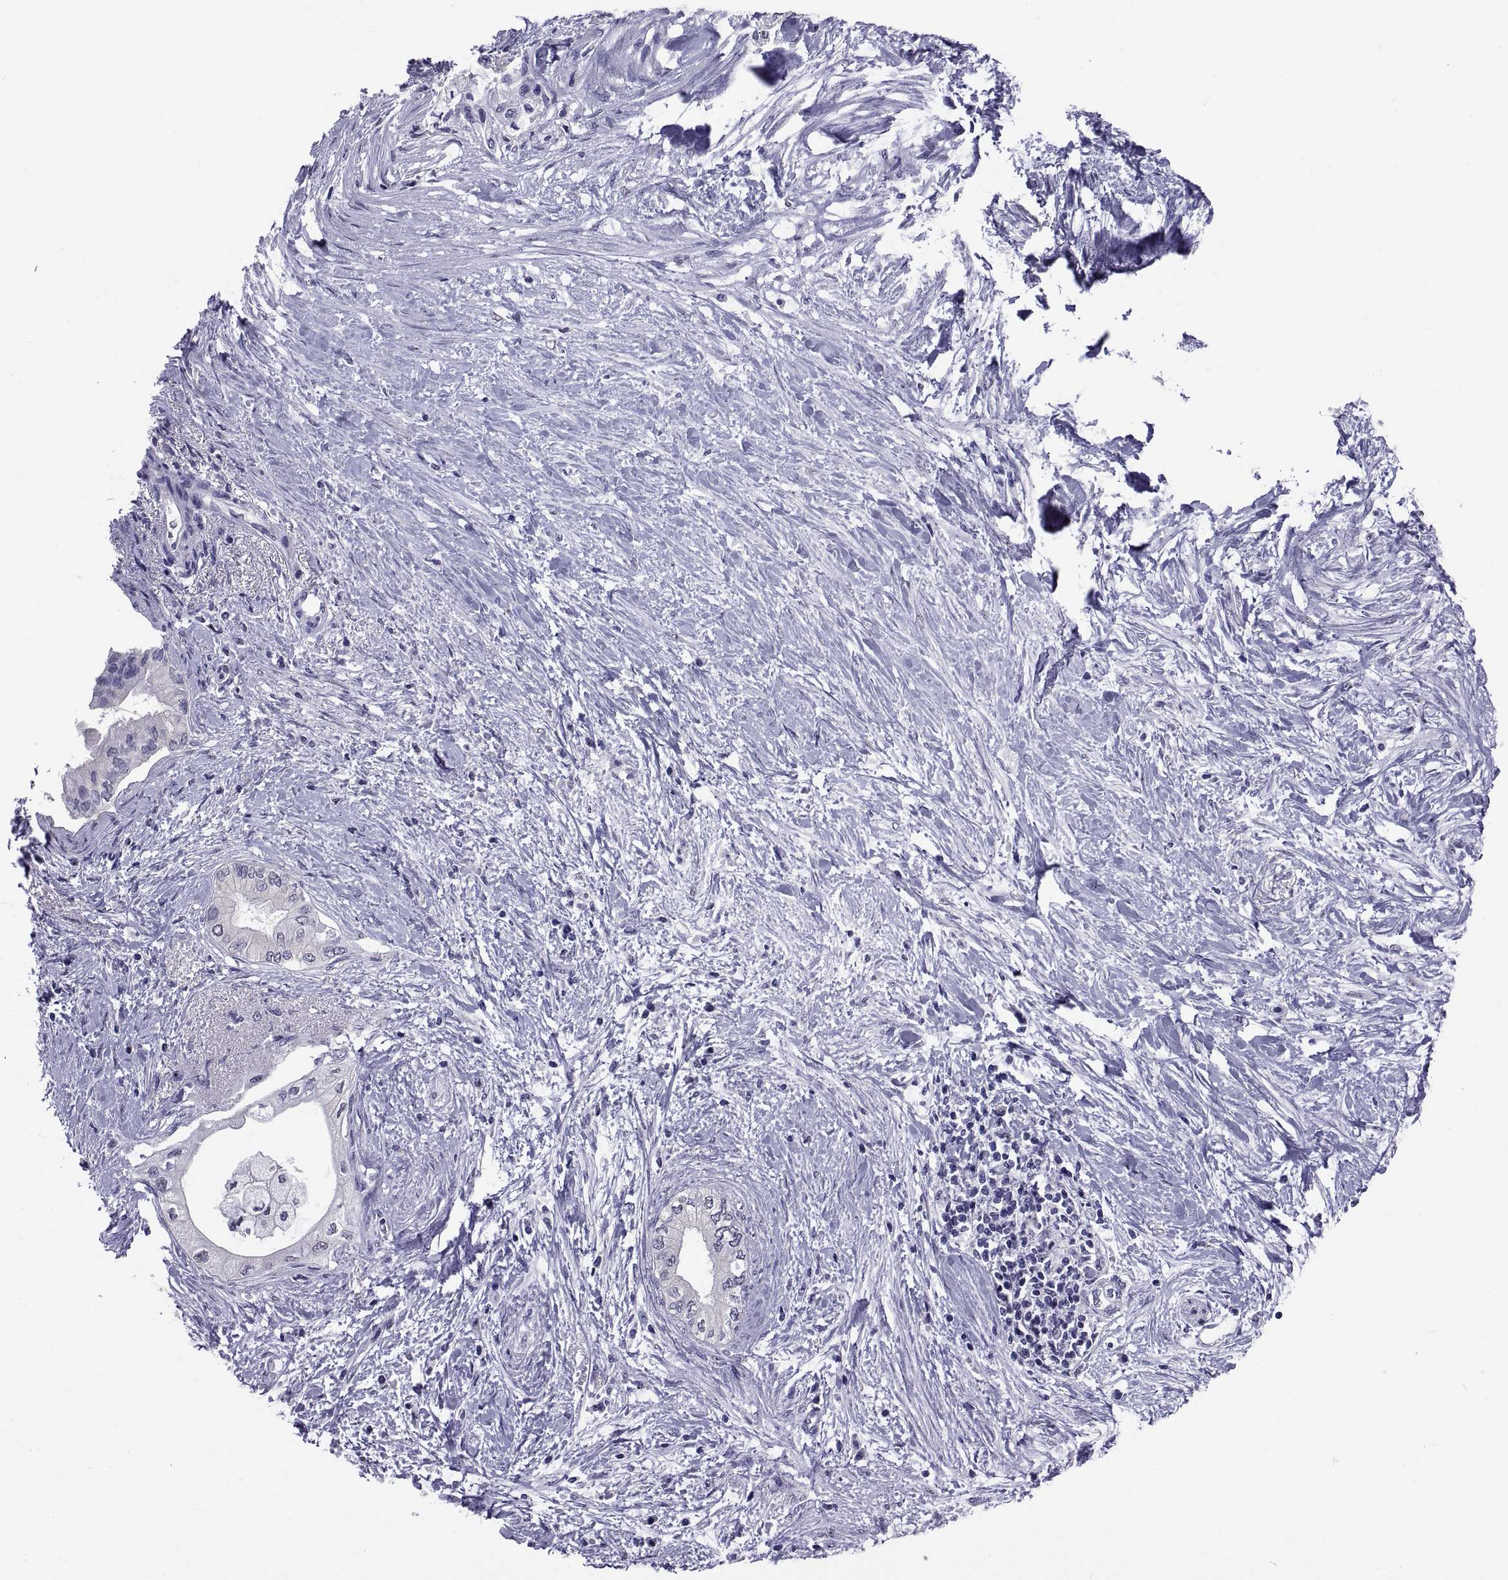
{"staining": {"intensity": "negative", "quantity": "none", "location": "none"}, "tissue": "pancreatic cancer", "cell_type": "Tumor cells", "image_type": "cancer", "snomed": [{"axis": "morphology", "description": "Normal tissue, NOS"}, {"axis": "morphology", "description": "Adenocarcinoma, NOS"}, {"axis": "topography", "description": "Pancreas"}, {"axis": "topography", "description": "Duodenum"}], "caption": "This is an immunohistochemistry (IHC) histopathology image of pancreatic cancer. There is no positivity in tumor cells.", "gene": "TGFBR3L", "patient": {"sex": "female", "age": 60}}